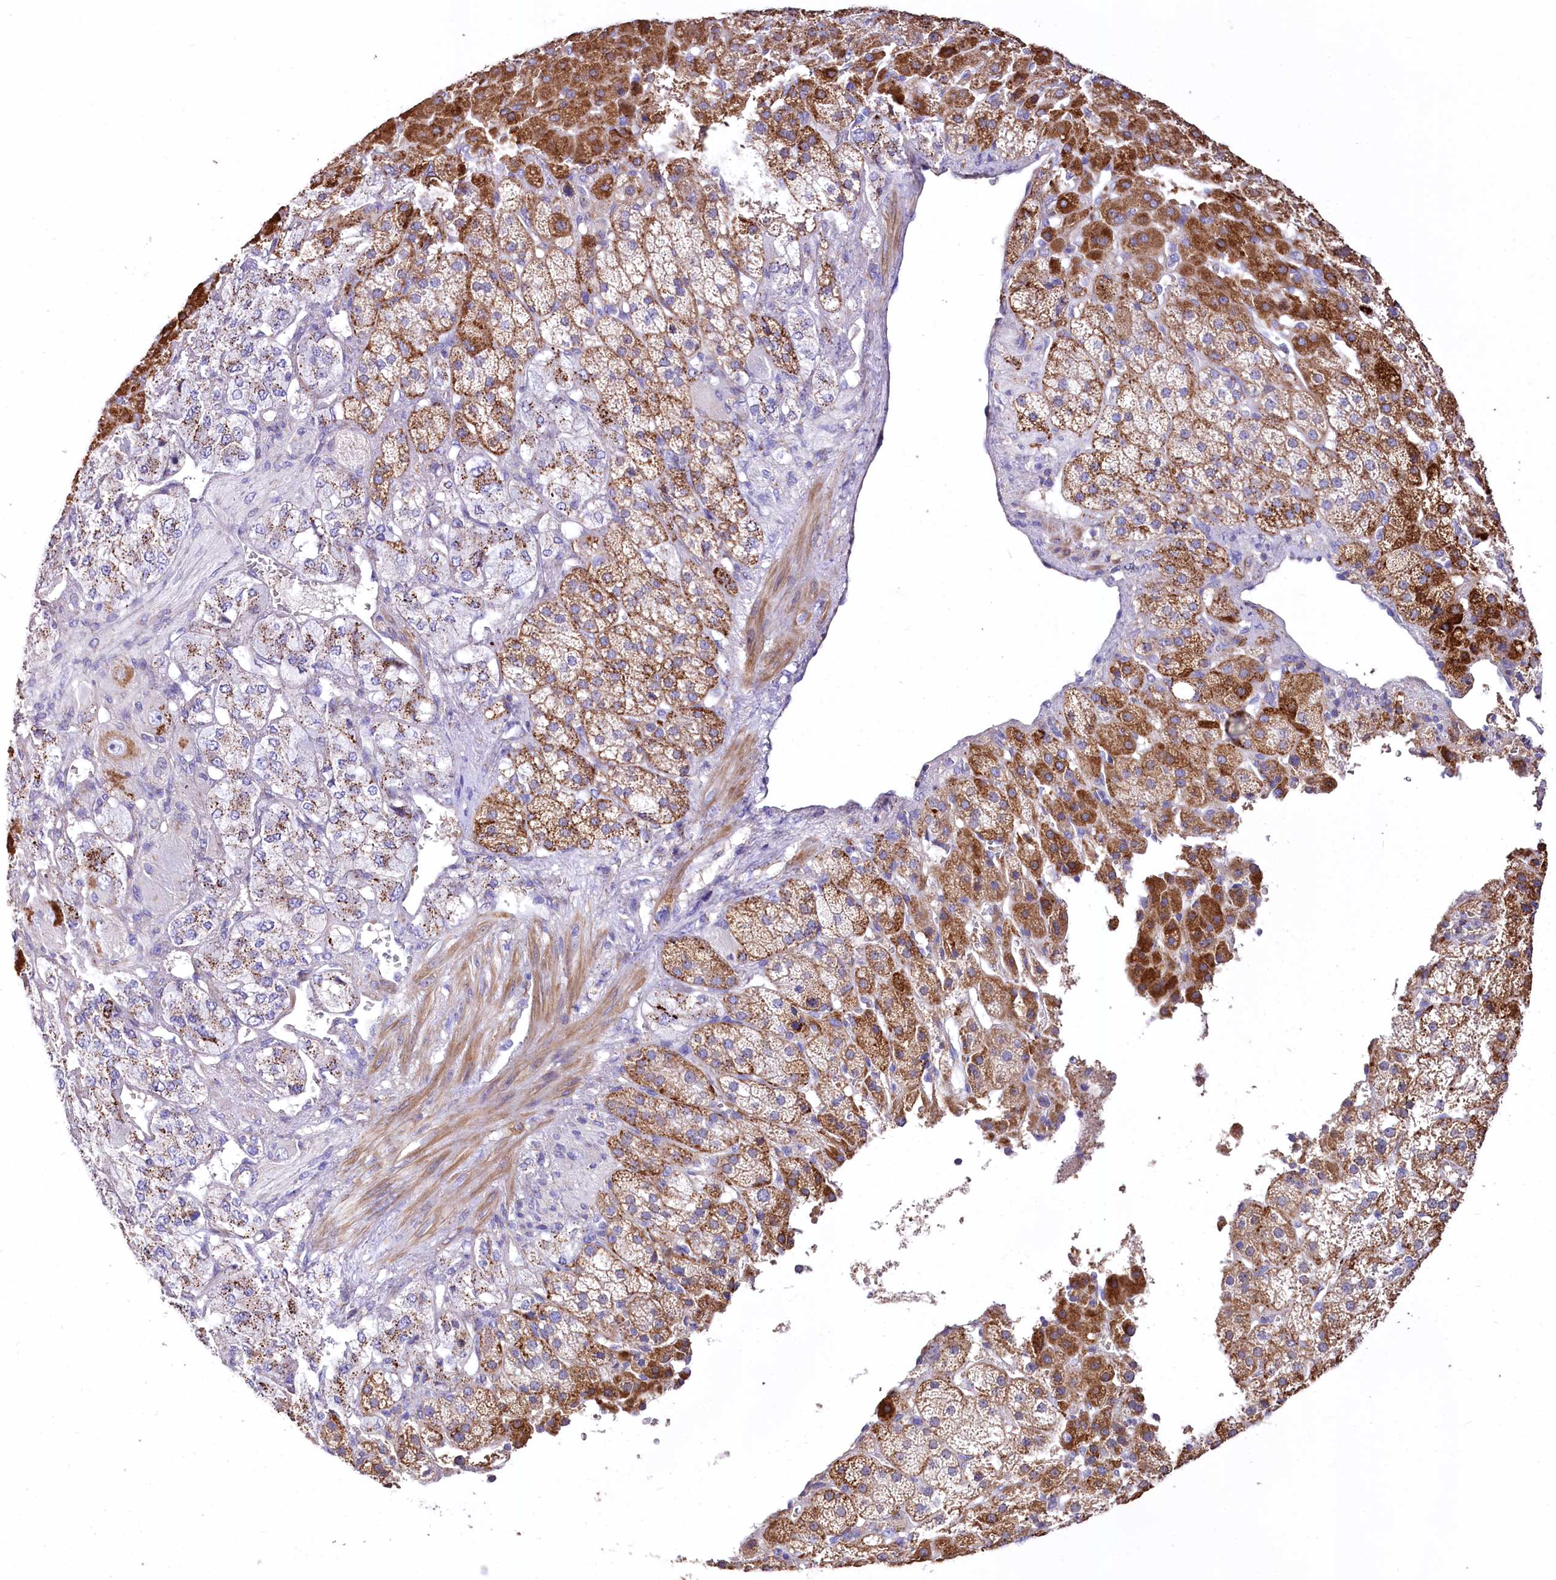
{"staining": {"intensity": "strong", "quantity": "25%-75%", "location": "cytoplasmic/membranous"}, "tissue": "adrenal gland", "cell_type": "Glandular cells", "image_type": "normal", "snomed": [{"axis": "morphology", "description": "Normal tissue, NOS"}, {"axis": "topography", "description": "Adrenal gland"}], "caption": "Protein staining demonstrates strong cytoplasmic/membranous expression in approximately 25%-75% of glandular cells in benign adrenal gland.", "gene": "PTER", "patient": {"sex": "female", "age": 57}}